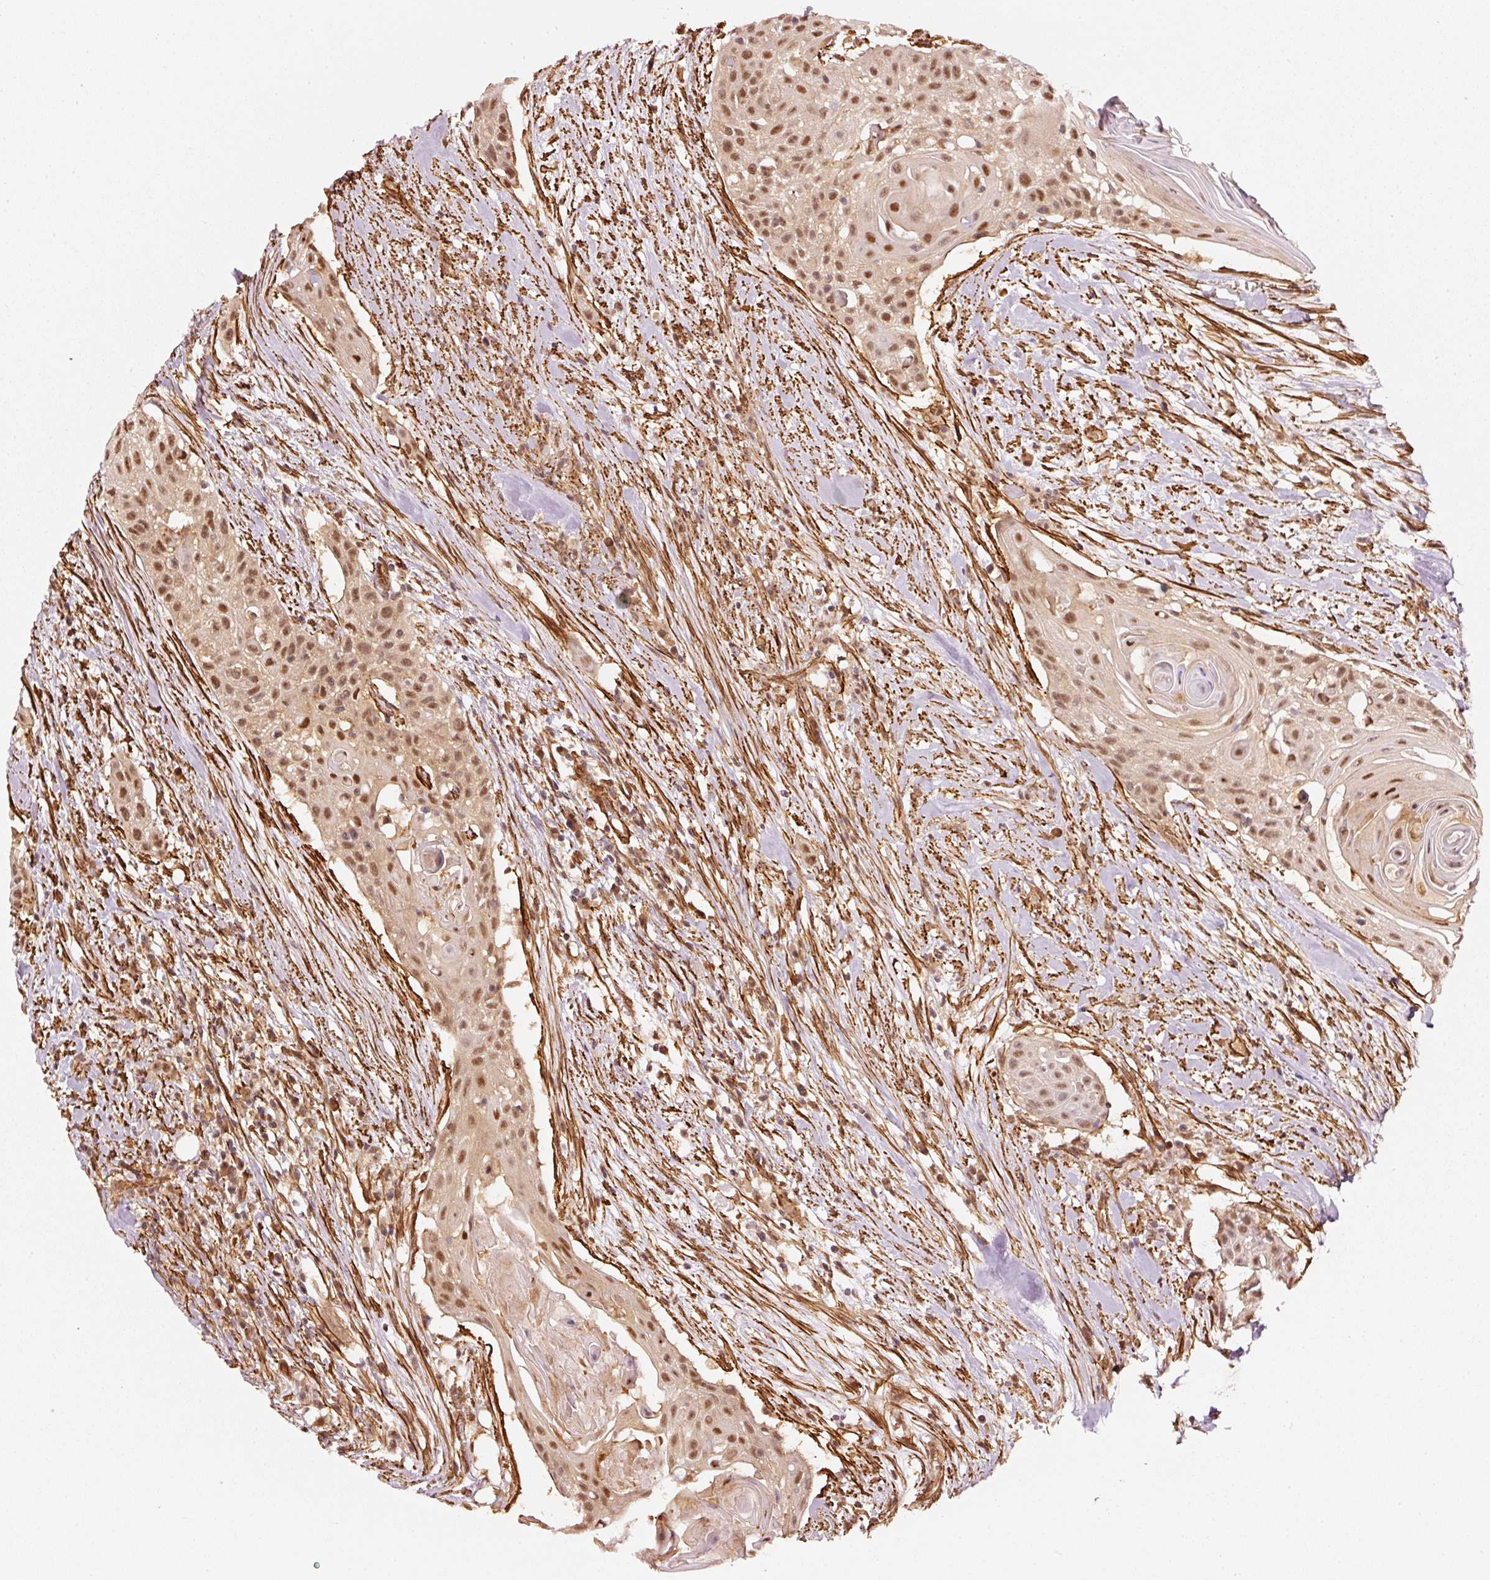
{"staining": {"intensity": "moderate", "quantity": ">75%", "location": "nuclear"}, "tissue": "head and neck cancer", "cell_type": "Tumor cells", "image_type": "cancer", "snomed": [{"axis": "morphology", "description": "Squamous cell carcinoma, NOS"}, {"axis": "topography", "description": "Lymph node"}, {"axis": "topography", "description": "Salivary gland"}, {"axis": "topography", "description": "Head-Neck"}], "caption": "Brown immunohistochemical staining in squamous cell carcinoma (head and neck) demonstrates moderate nuclear expression in approximately >75% of tumor cells. (DAB = brown stain, brightfield microscopy at high magnification).", "gene": "PSMD1", "patient": {"sex": "female", "age": 74}}